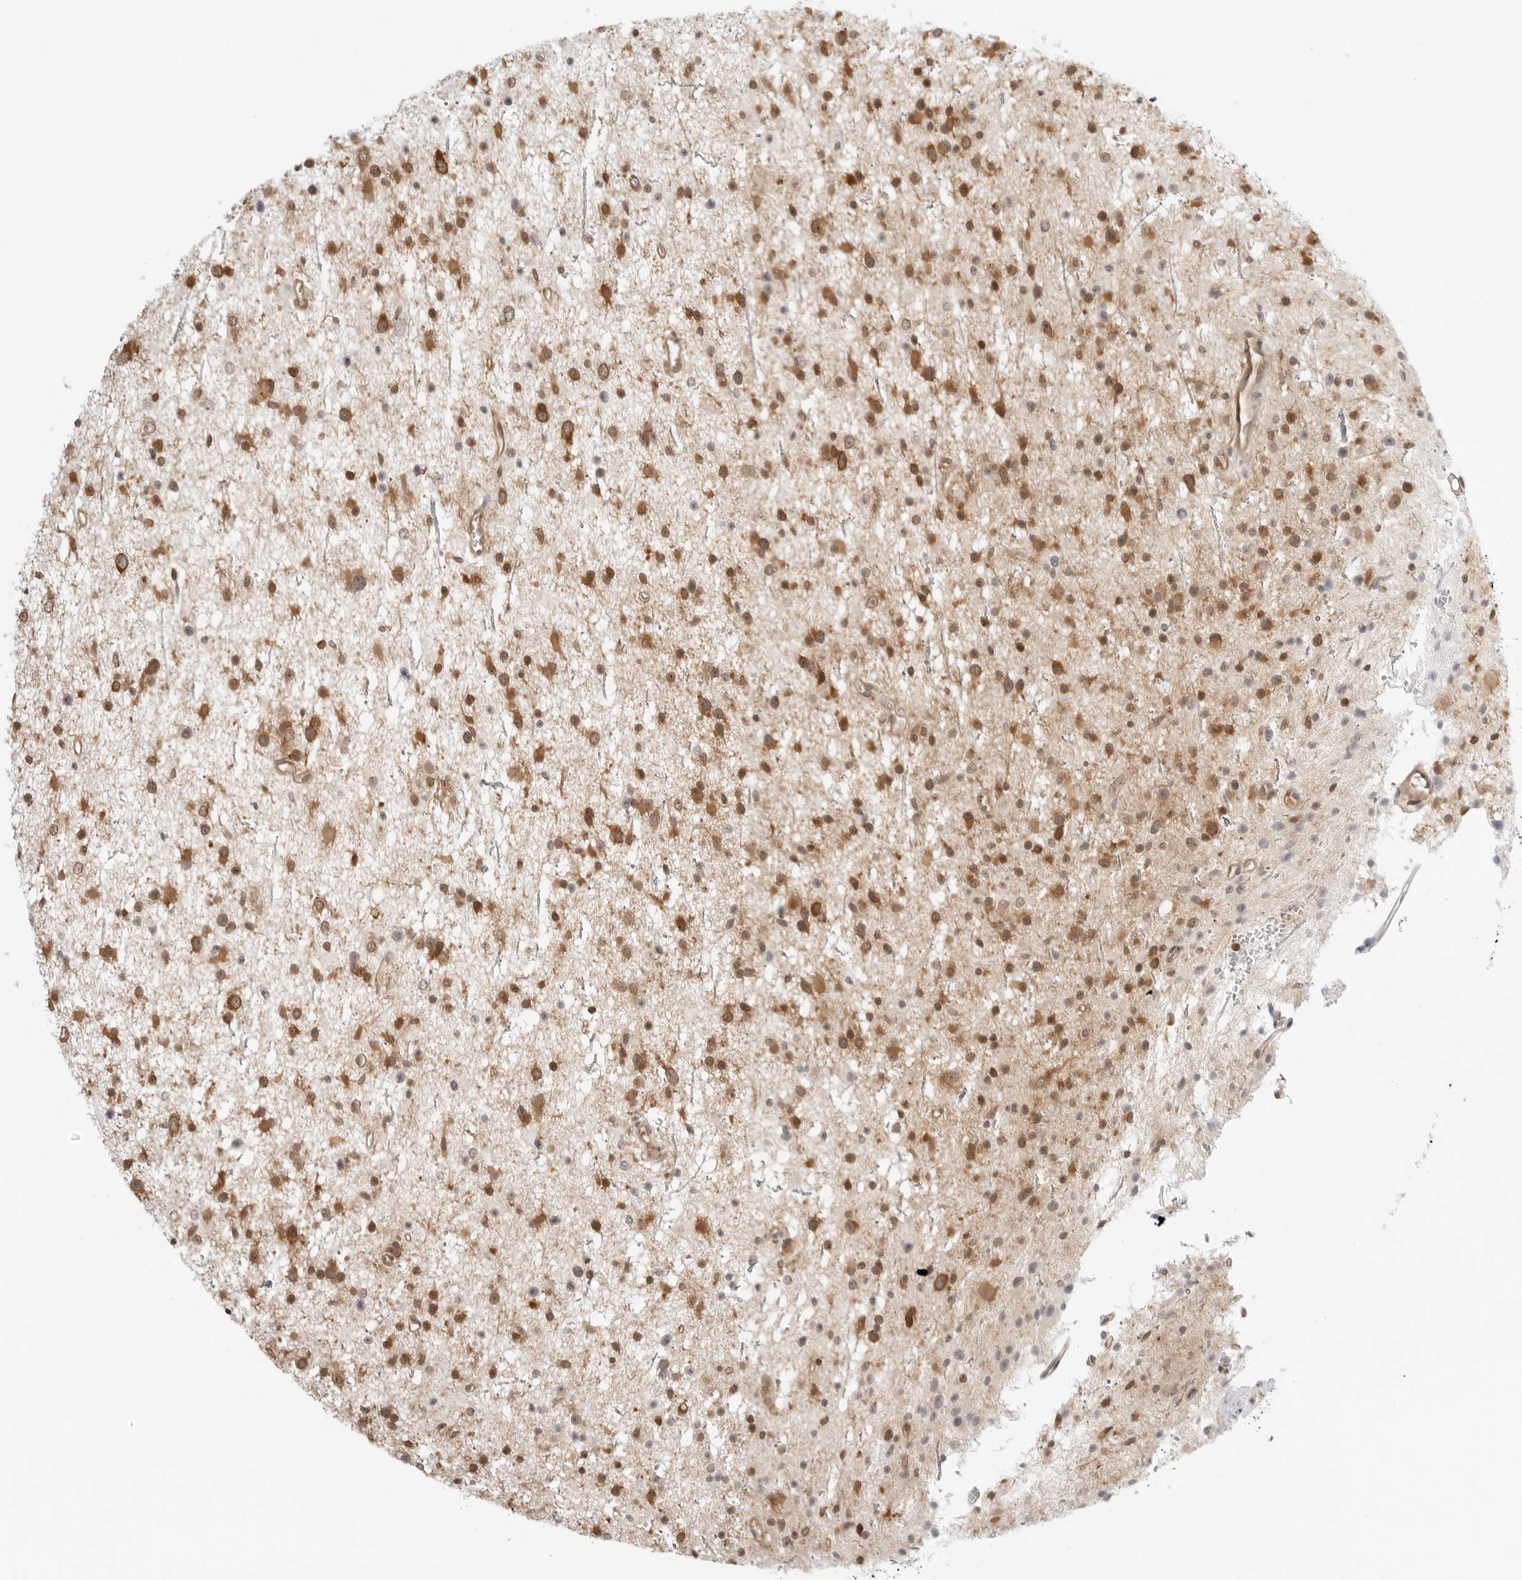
{"staining": {"intensity": "moderate", "quantity": ">75%", "location": "cytoplasmic/membranous,nuclear"}, "tissue": "glioma", "cell_type": "Tumor cells", "image_type": "cancer", "snomed": [{"axis": "morphology", "description": "Glioma, malignant, Low grade"}, {"axis": "topography", "description": "Cerebral cortex"}], "caption": "The image displays staining of malignant low-grade glioma, revealing moderate cytoplasmic/membranous and nuclear protein positivity (brown color) within tumor cells.", "gene": "NUDC", "patient": {"sex": "female", "age": 39}}